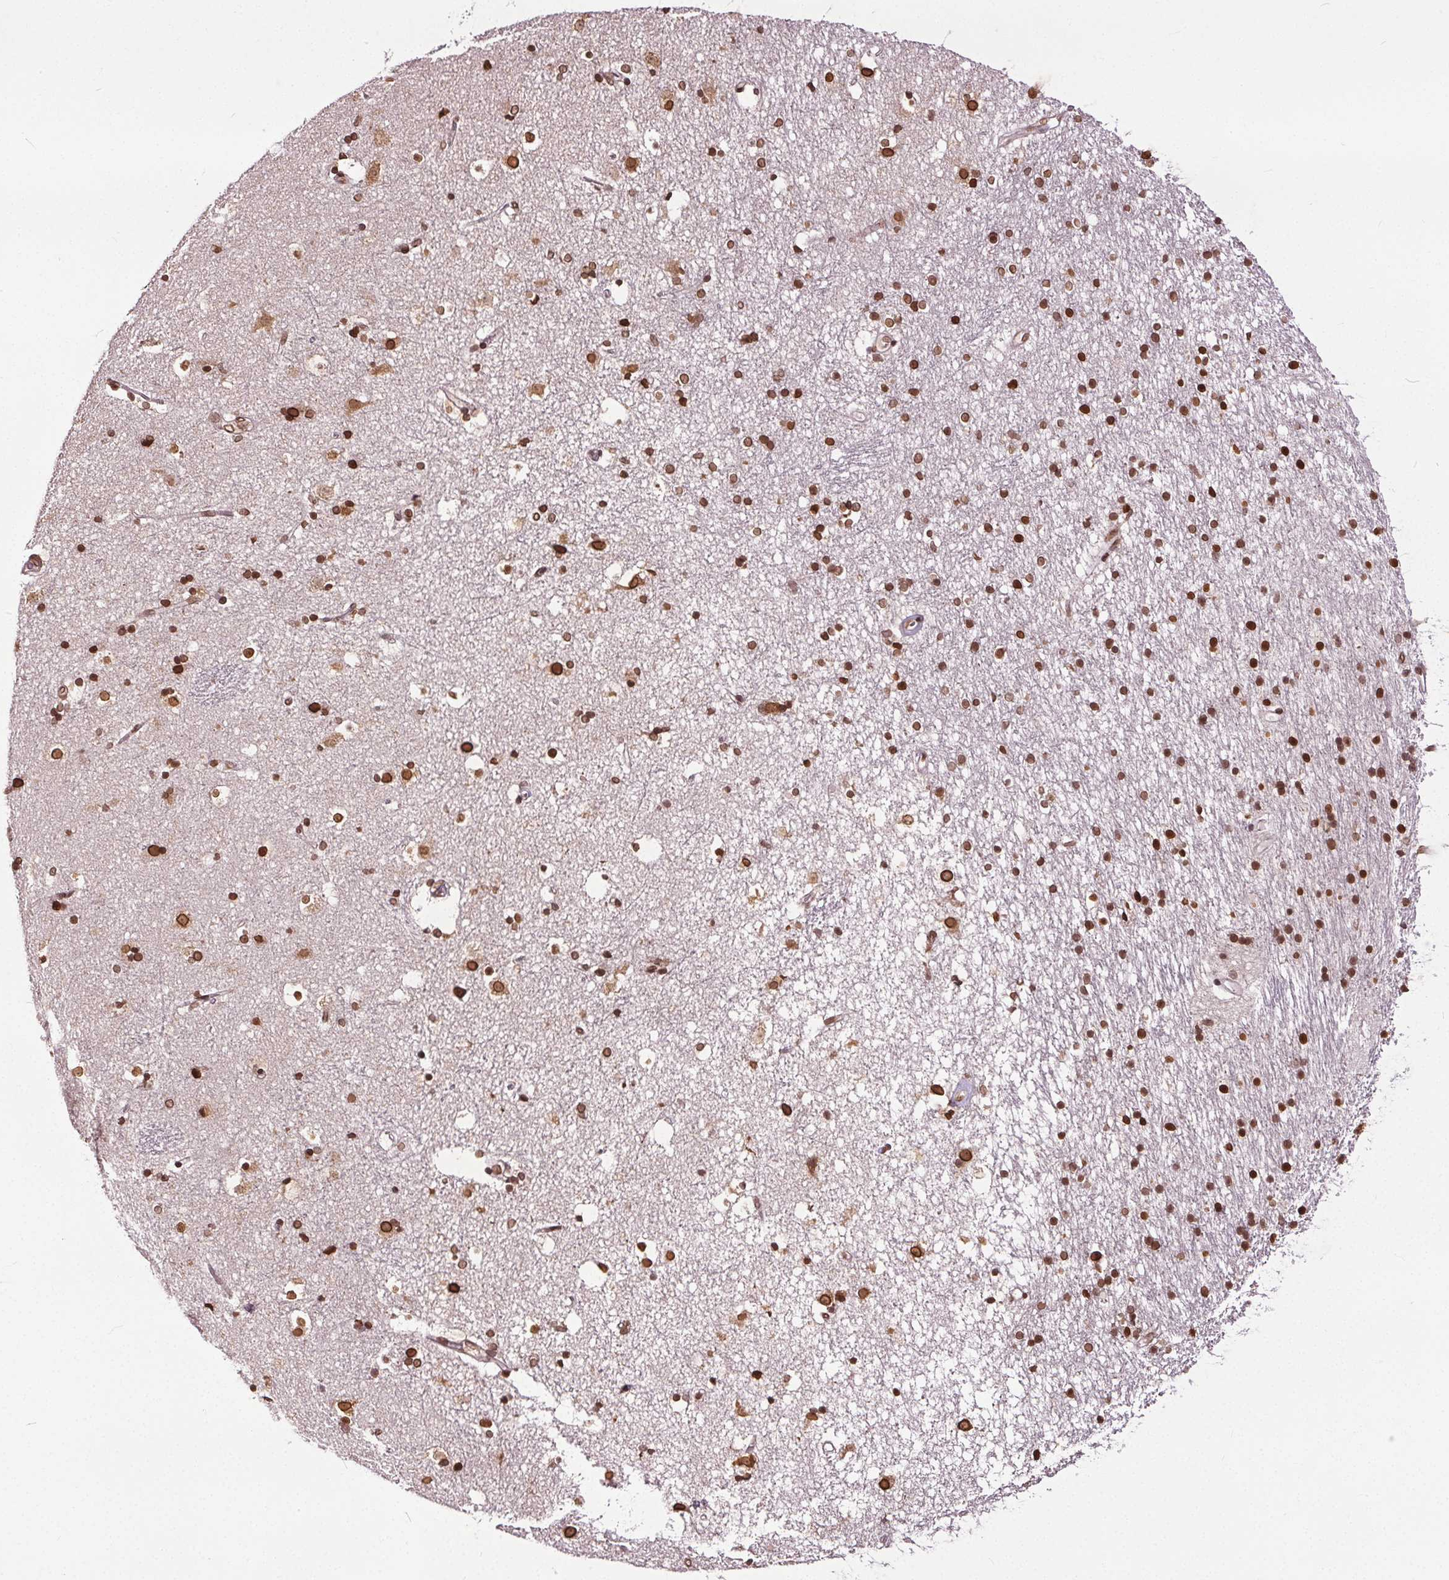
{"staining": {"intensity": "strong", "quantity": ">75%", "location": "nuclear"}, "tissue": "caudate", "cell_type": "Glial cells", "image_type": "normal", "snomed": [{"axis": "morphology", "description": "Normal tissue, NOS"}, {"axis": "topography", "description": "Lateral ventricle wall"}], "caption": "Immunohistochemistry (IHC) staining of normal caudate, which demonstrates high levels of strong nuclear expression in about >75% of glial cells indicating strong nuclear protein staining. The staining was performed using DAB (3,3'-diaminobenzidine) (brown) for protein detection and nuclei were counterstained in hematoxylin (blue).", "gene": "TTC39C", "patient": {"sex": "female", "age": 71}}